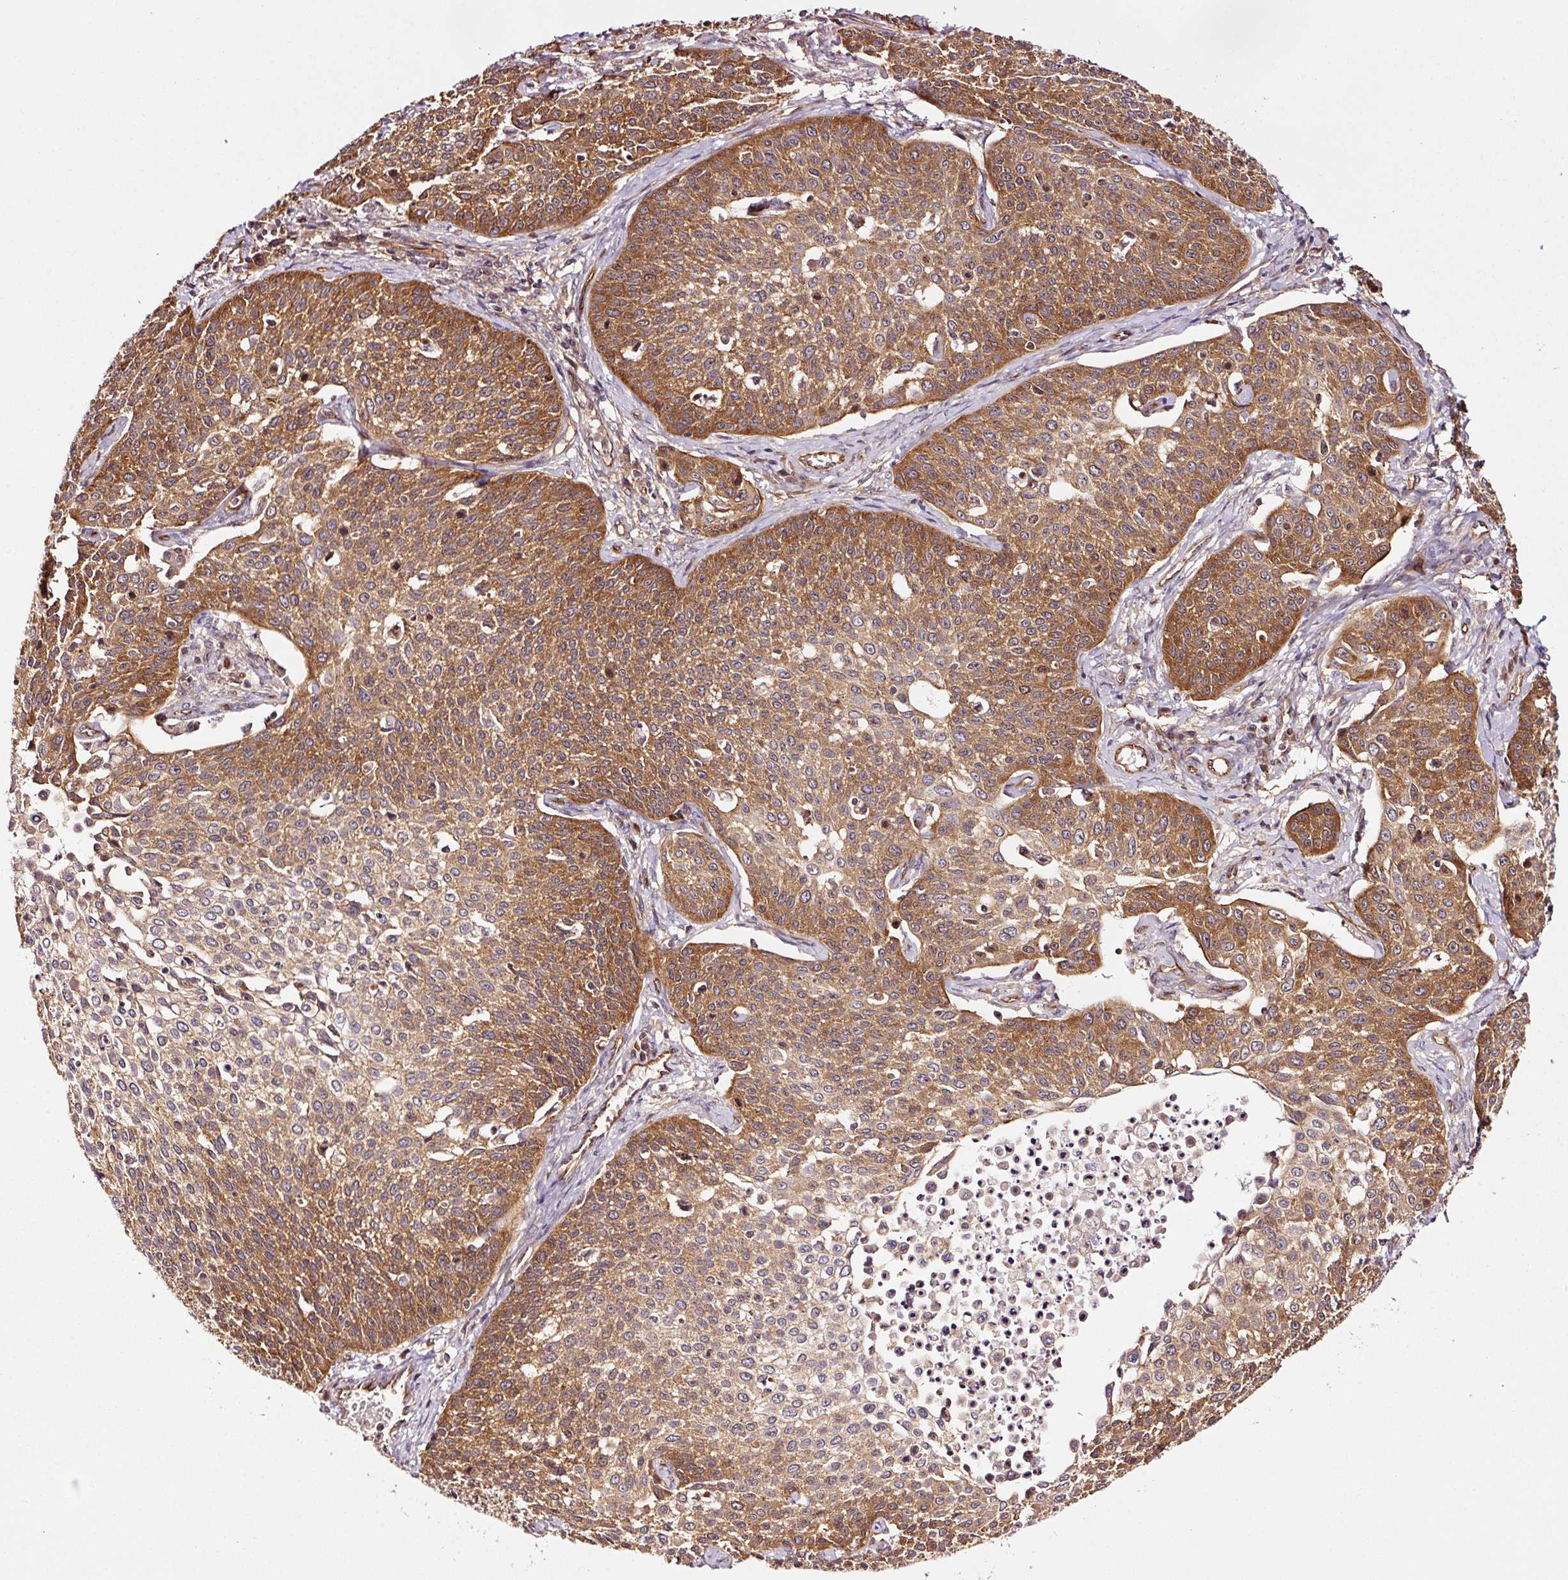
{"staining": {"intensity": "moderate", "quantity": ">75%", "location": "cytoplasmic/membranous"}, "tissue": "cervical cancer", "cell_type": "Tumor cells", "image_type": "cancer", "snomed": [{"axis": "morphology", "description": "Squamous cell carcinoma, NOS"}, {"axis": "topography", "description": "Cervix"}], "caption": "This histopathology image reveals immunohistochemistry (IHC) staining of cervical cancer, with medium moderate cytoplasmic/membranous positivity in about >75% of tumor cells.", "gene": "METAP1", "patient": {"sex": "female", "age": 34}}